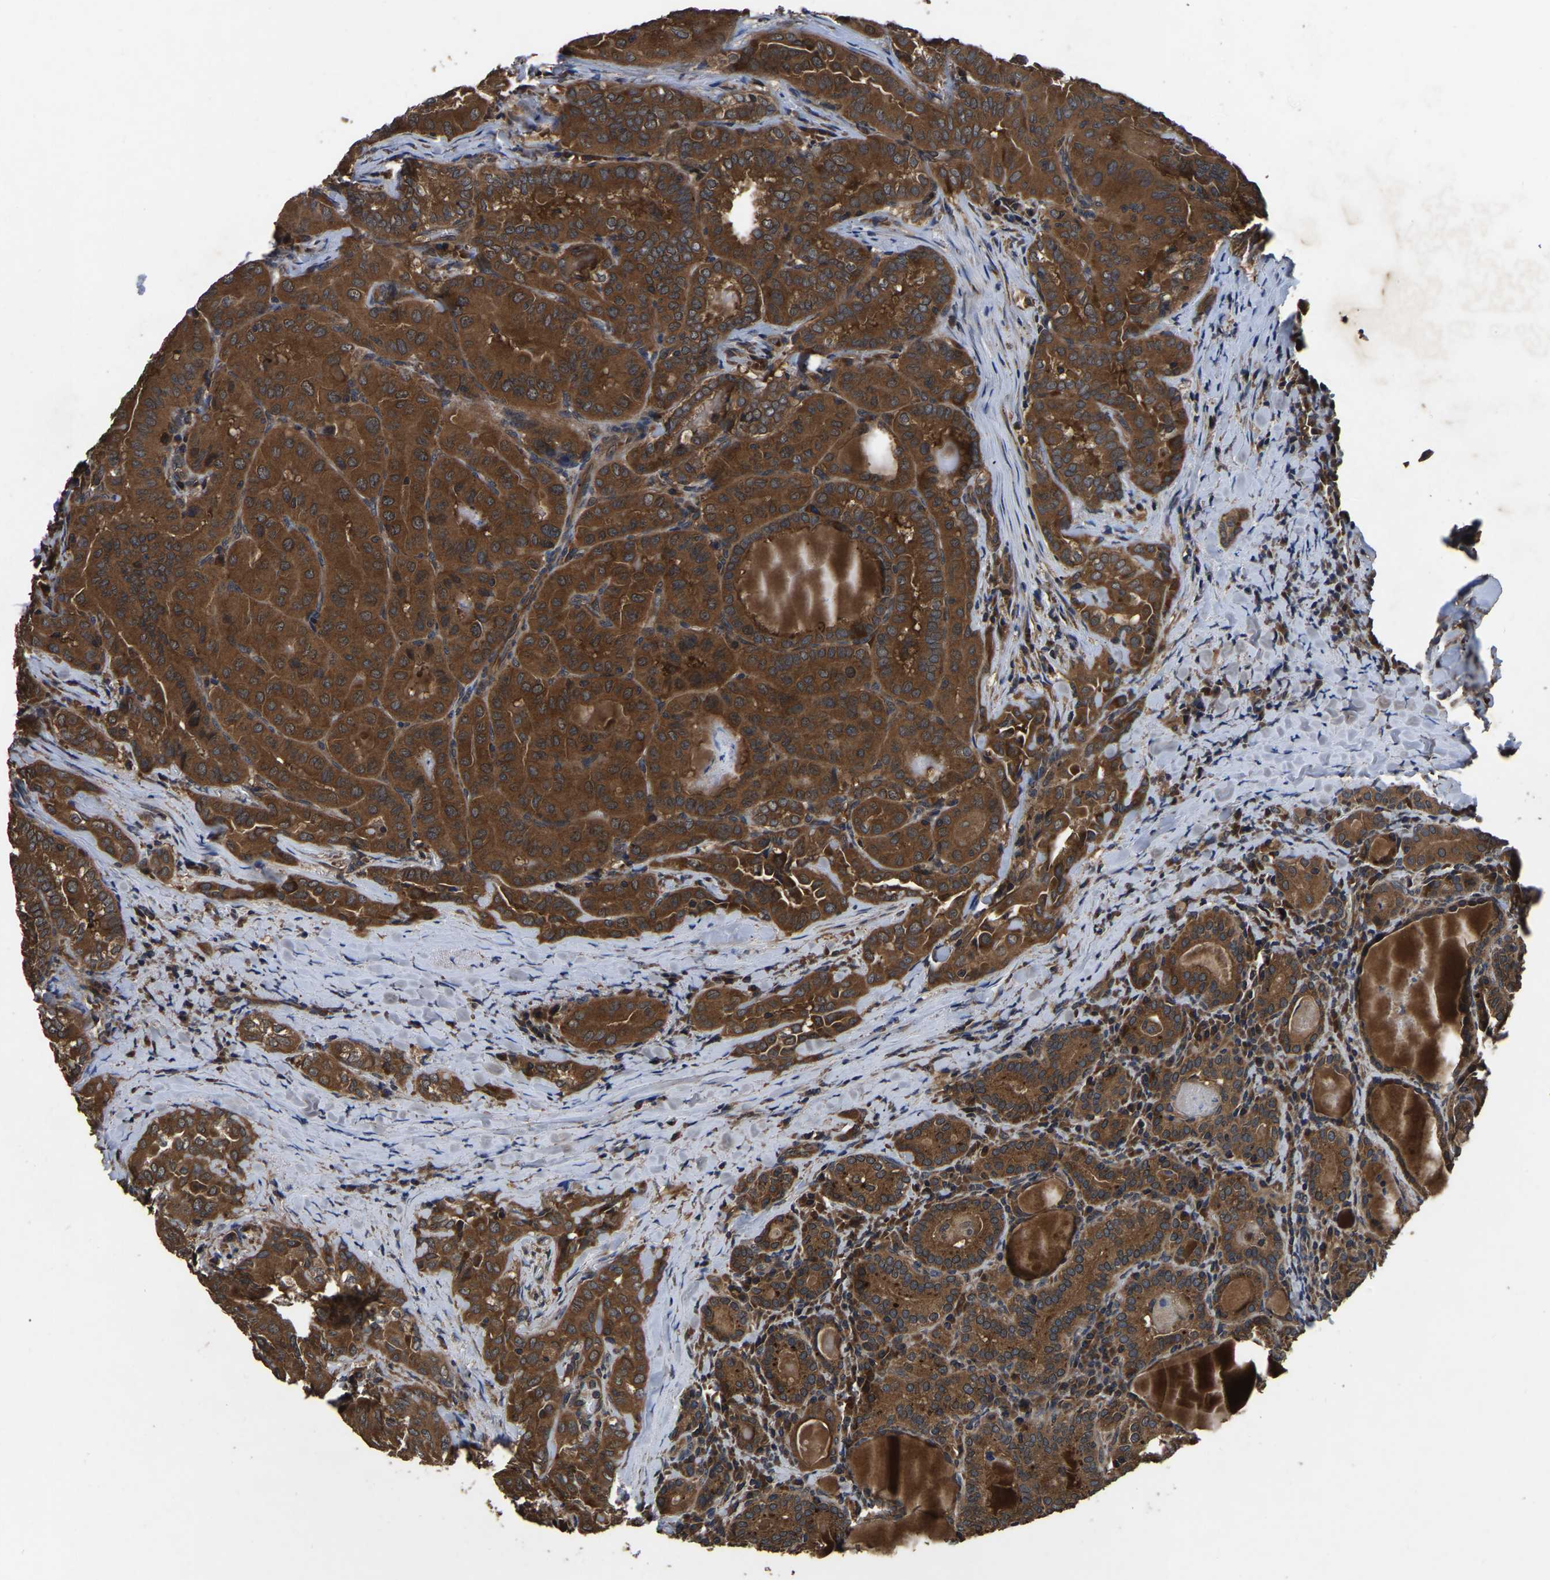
{"staining": {"intensity": "strong", "quantity": ">75%", "location": "cytoplasmic/membranous"}, "tissue": "thyroid cancer", "cell_type": "Tumor cells", "image_type": "cancer", "snomed": [{"axis": "morphology", "description": "Papillary adenocarcinoma, NOS"}, {"axis": "topography", "description": "Thyroid gland"}], "caption": "Protein staining of papillary adenocarcinoma (thyroid) tissue shows strong cytoplasmic/membranous staining in about >75% of tumor cells.", "gene": "CRYZL1", "patient": {"sex": "female", "age": 42}}